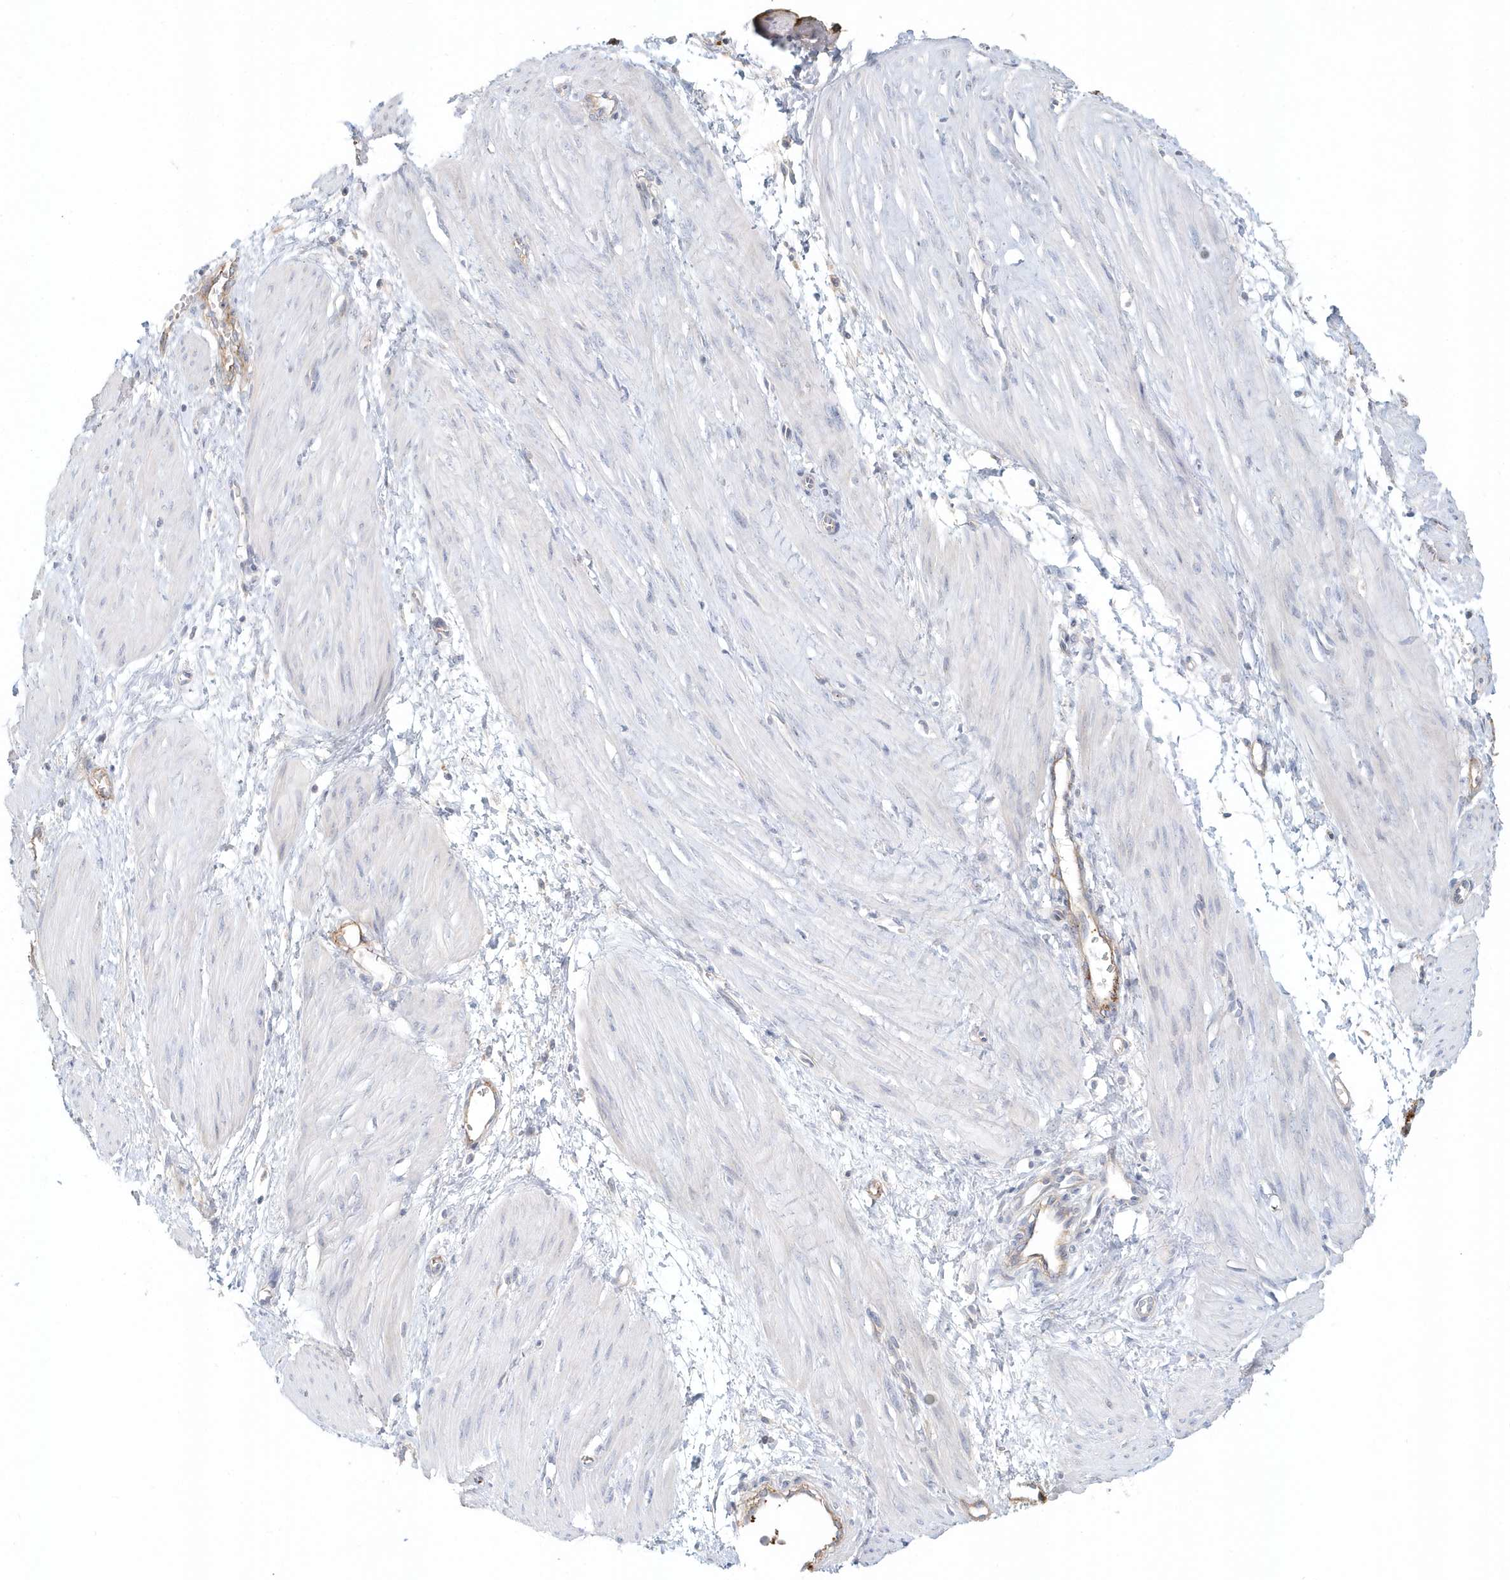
{"staining": {"intensity": "negative", "quantity": "none", "location": "none"}, "tissue": "smooth muscle", "cell_type": "Smooth muscle cells", "image_type": "normal", "snomed": [{"axis": "morphology", "description": "Normal tissue, NOS"}, {"axis": "topography", "description": "Endometrium"}], "caption": "Smooth muscle was stained to show a protein in brown. There is no significant expression in smooth muscle cells. (DAB immunohistochemistry (IHC) visualized using brightfield microscopy, high magnification).", "gene": "MMRN1", "patient": {"sex": "female", "age": 33}}